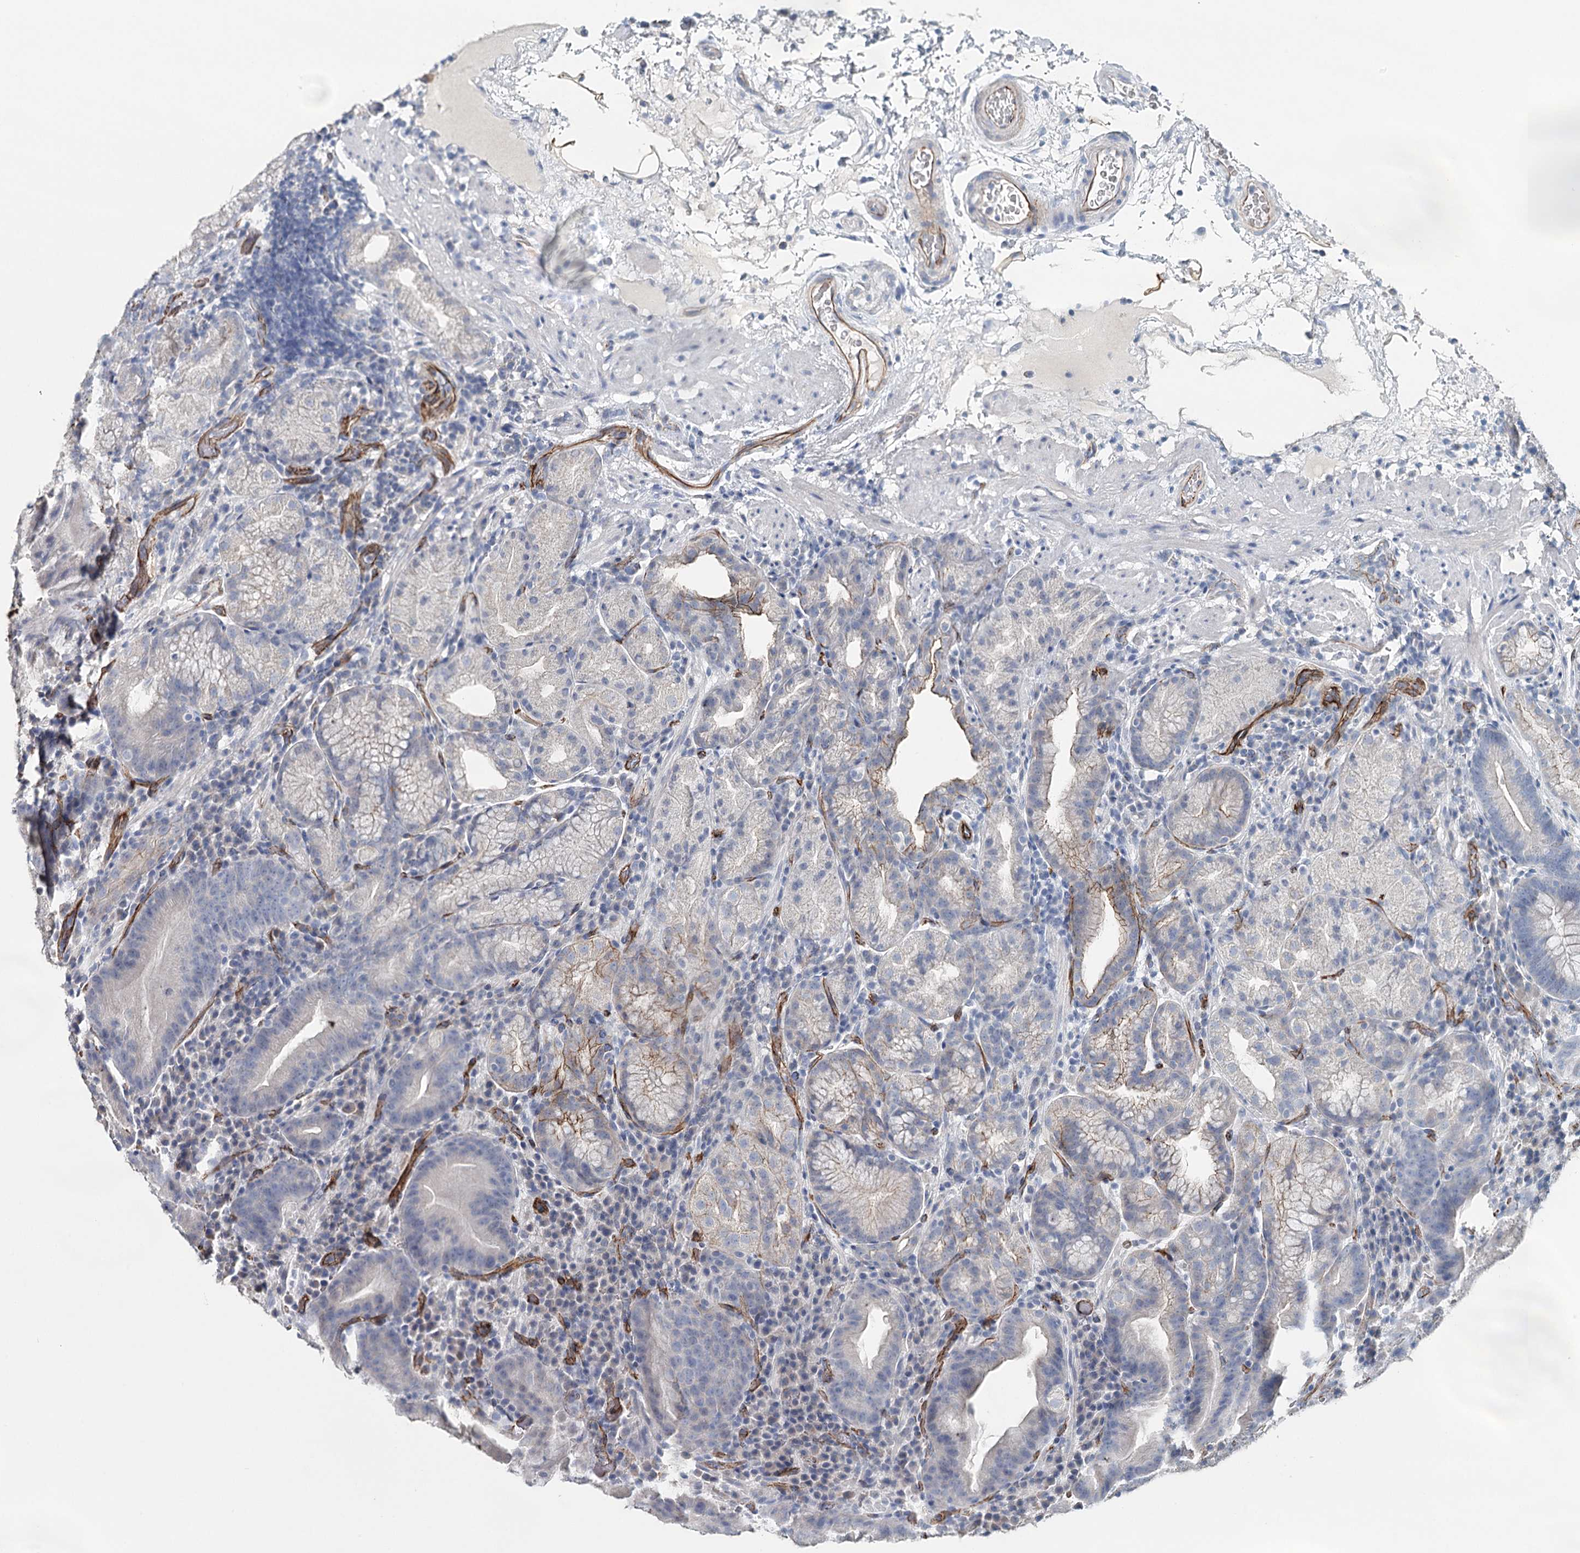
{"staining": {"intensity": "moderate", "quantity": "<25%", "location": "cytoplasmic/membranous"}, "tissue": "stomach", "cell_type": "Glandular cells", "image_type": "normal", "snomed": [{"axis": "morphology", "description": "Normal tissue, NOS"}, {"axis": "morphology", "description": "Inflammation, NOS"}, {"axis": "topography", "description": "Stomach"}], "caption": "Stomach stained with DAB (3,3'-diaminobenzidine) immunohistochemistry displays low levels of moderate cytoplasmic/membranous positivity in about <25% of glandular cells.", "gene": "SYNPO", "patient": {"sex": "male", "age": 79}}